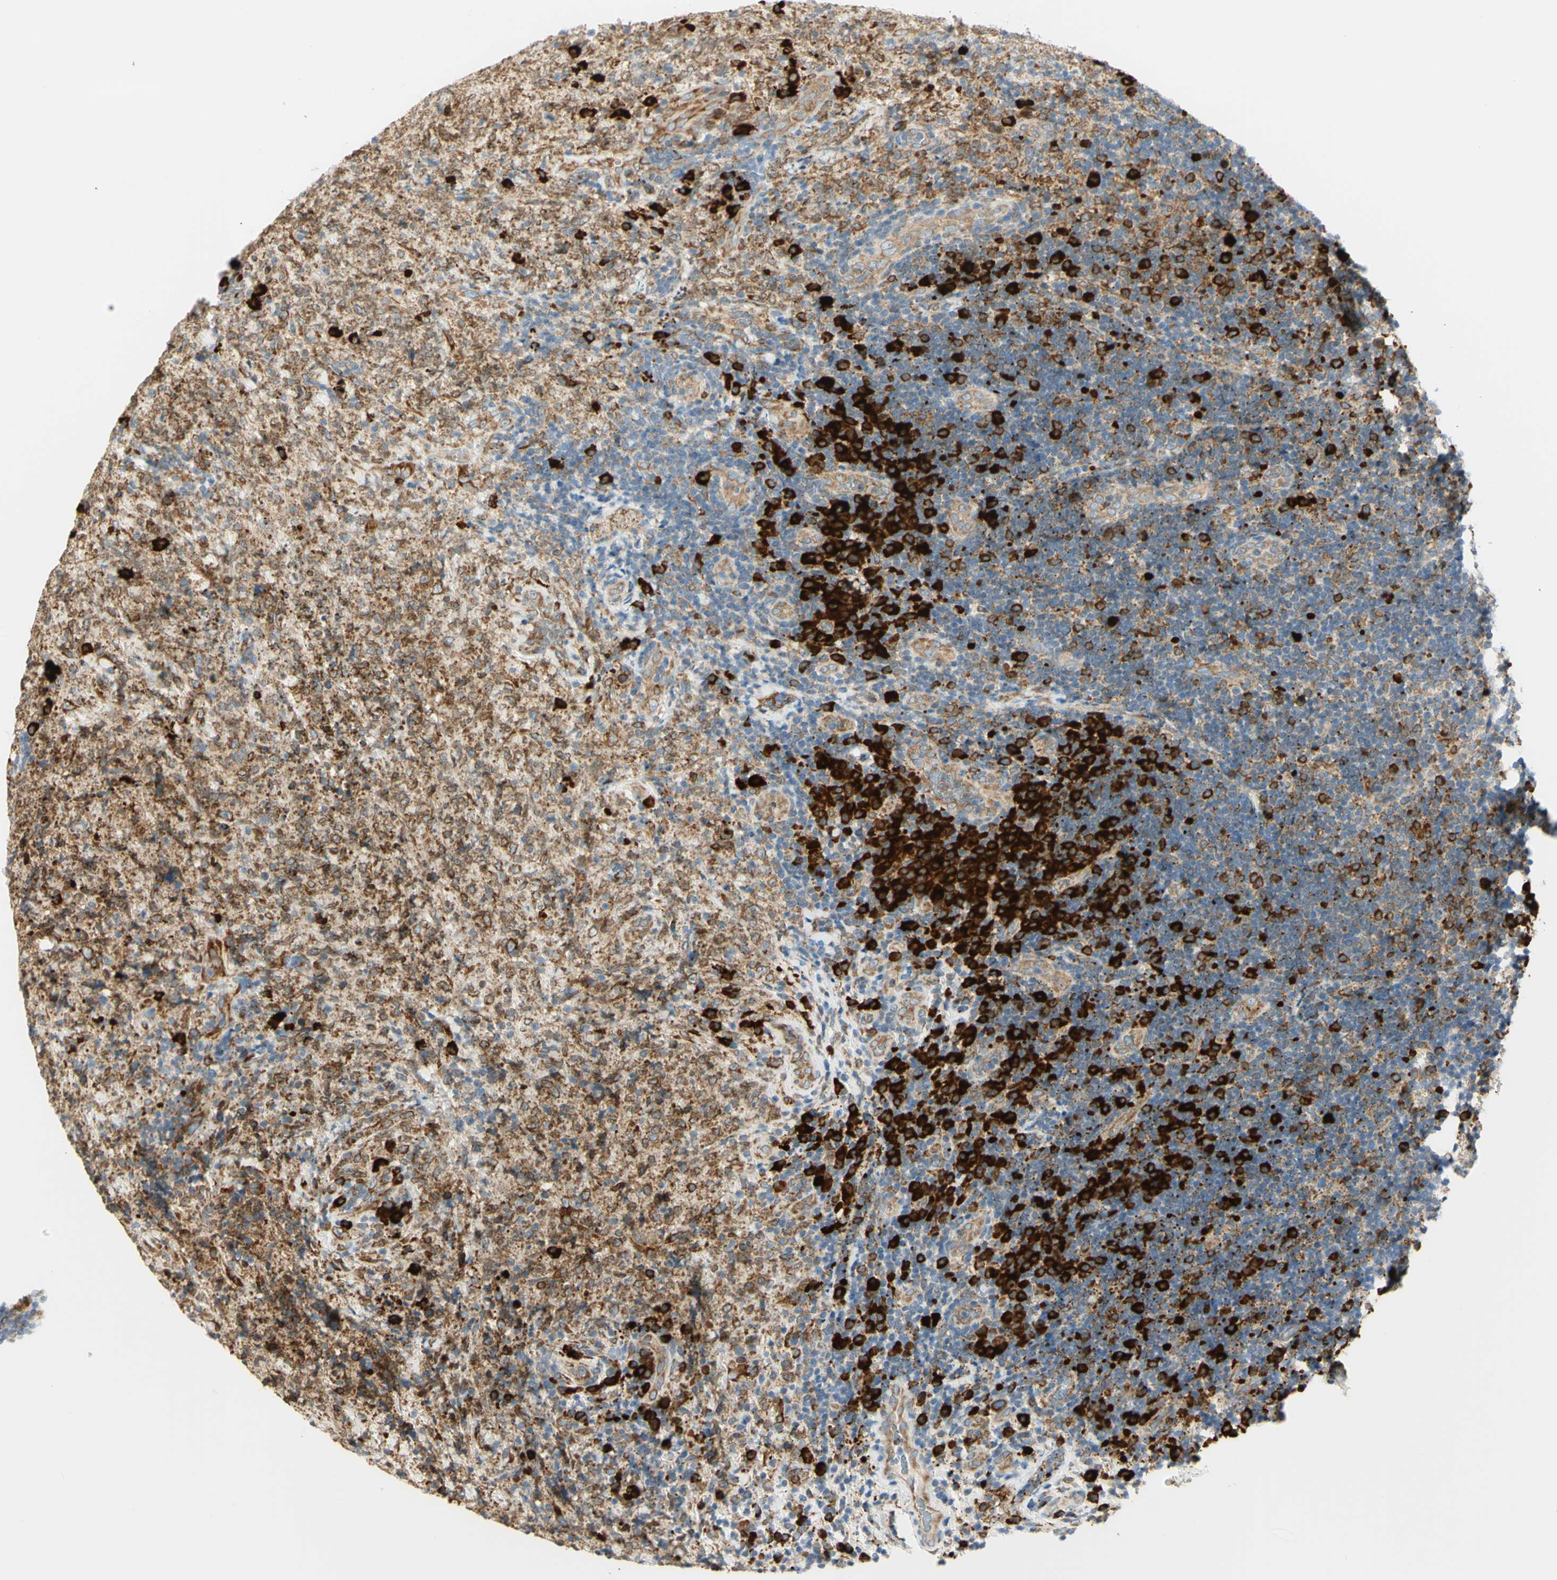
{"staining": {"intensity": "moderate", "quantity": ">75%", "location": "cytoplasmic/membranous"}, "tissue": "lymphoma", "cell_type": "Tumor cells", "image_type": "cancer", "snomed": [{"axis": "morphology", "description": "Malignant lymphoma, non-Hodgkin's type, High grade"}, {"axis": "topography", "description": "Tonsil"}], "caption": "Protein staining of malignant lymphoma, non-Hodgkin's type (high-grade) tissue demonstrates moderate cytoplasmic/membranous staining in approximately >75% of tumor cells. (brown staining indicates protein expression, while blue staining denotes nuclei).", "gene": "MANF", "patient": {"sex": "female", "age": 36}}